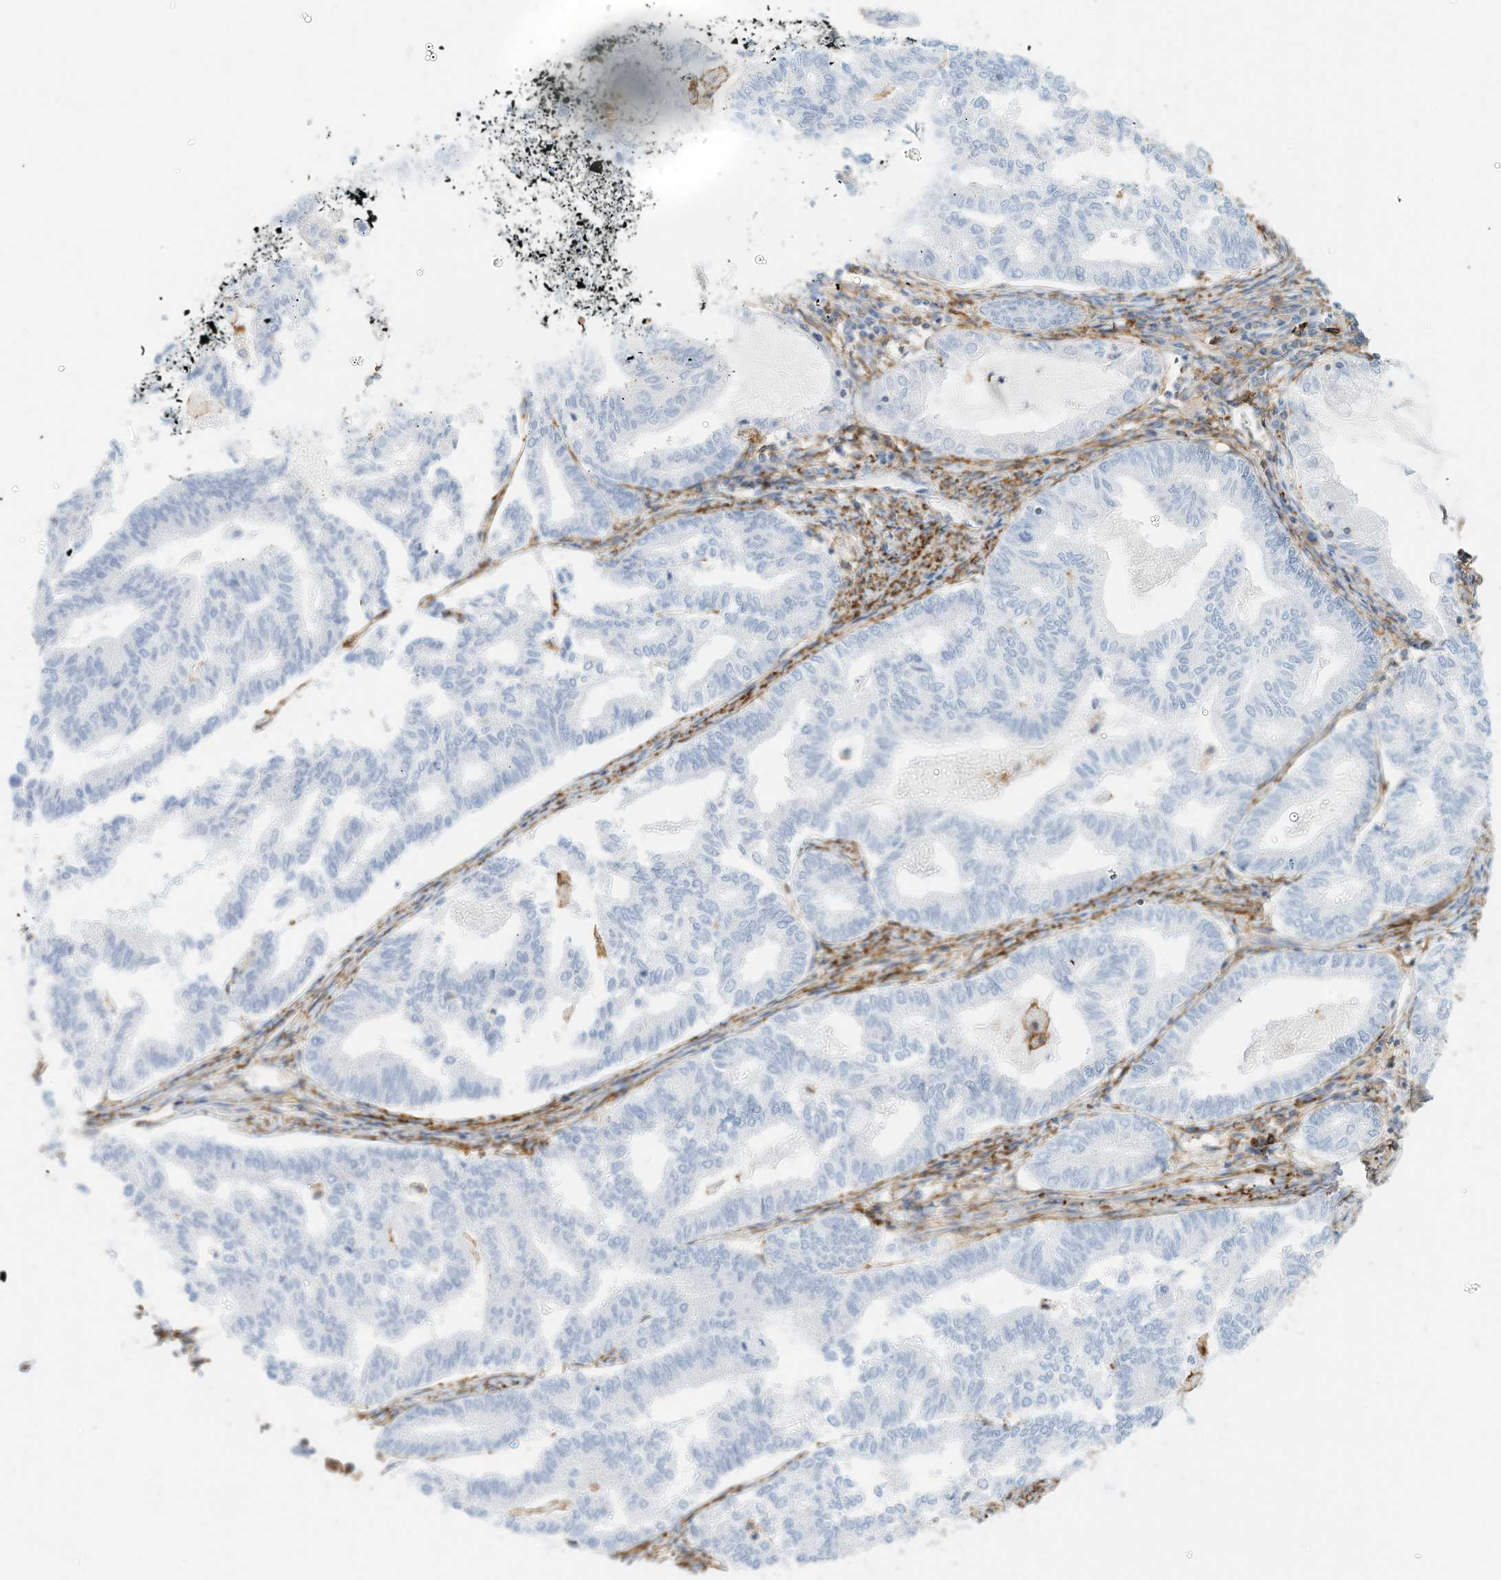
{"staining": {"intensity": "negative", "quantity": "none", "location": "none"}, "tissue": "endometrial cancer", "cell_type": "Tumor cells", "image_type": "cancer", "snomed": [{"axis": "morphology", "description": "Adenocarcinoma, NOS"}, {"axis": "topography", "description": "Endometrium"}], "caption": "Immunohistochemistry (IHC) image of adenocarcinoma (endometrial) stained for a protein (brown), which displays no staining in tumor cells.", "gene": "TXNDC9", "patient": {"sex": "female", "age": 79}}